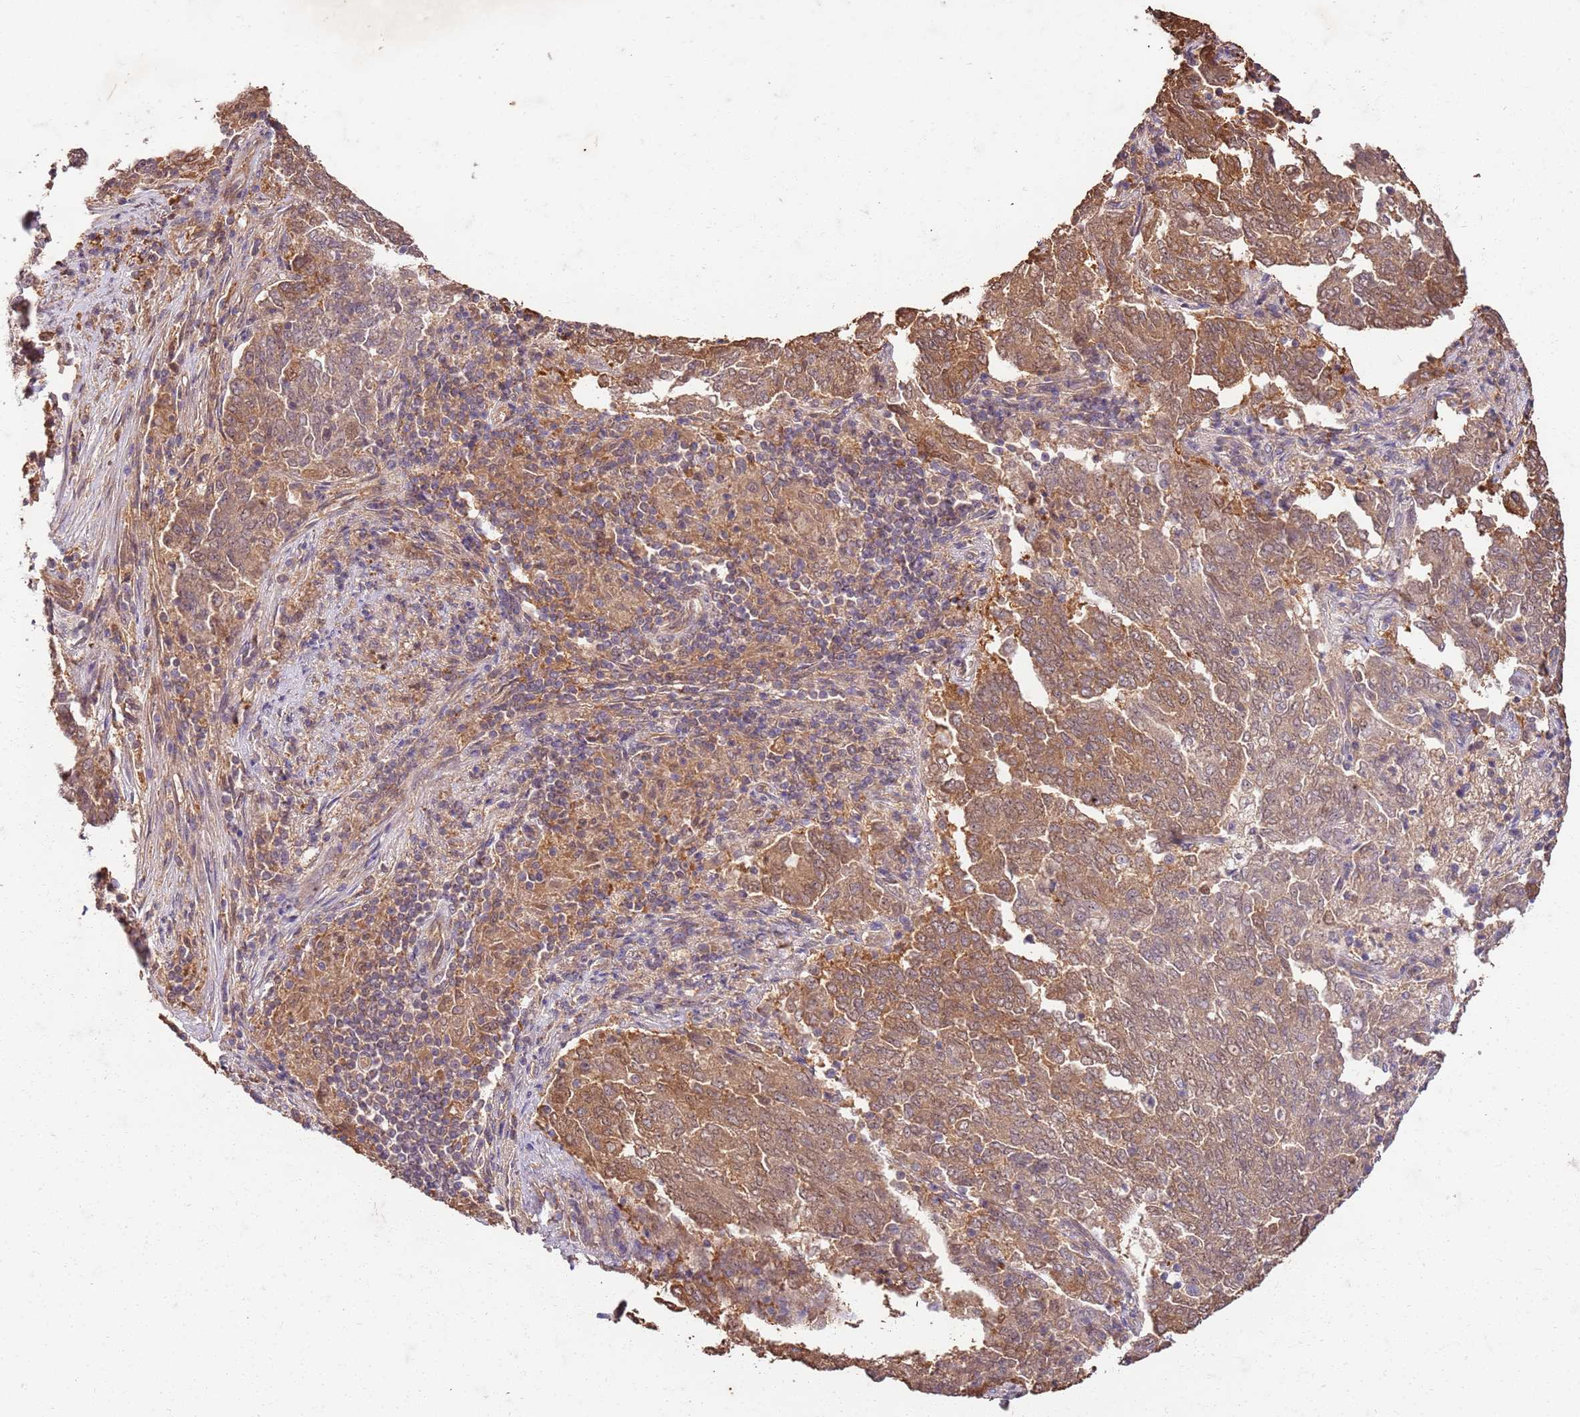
{"staining": {"intensity": "moderate", "quantity": ">75%", "location": "cytoplasmic/membranous"}, "tissue": "endometrial cancer", "cell_type": "Tumor cells", "image_type": "cancer", "snomed": [{"axis": "morphology", "description": "Adenocarcinoma, NOS"}, {"axis": "topography", "description": "Endometrium"}], "caption": "Immunohistochemistry histopathology image of human endometrial cancer stained for a protein (brown), which exhibits medium levels of moderate cytoplasmic/membranous expression in approximately >75% of tumor cells.", "gene": "UBE3A", "patient": {"sex": "female", "age": 80}}